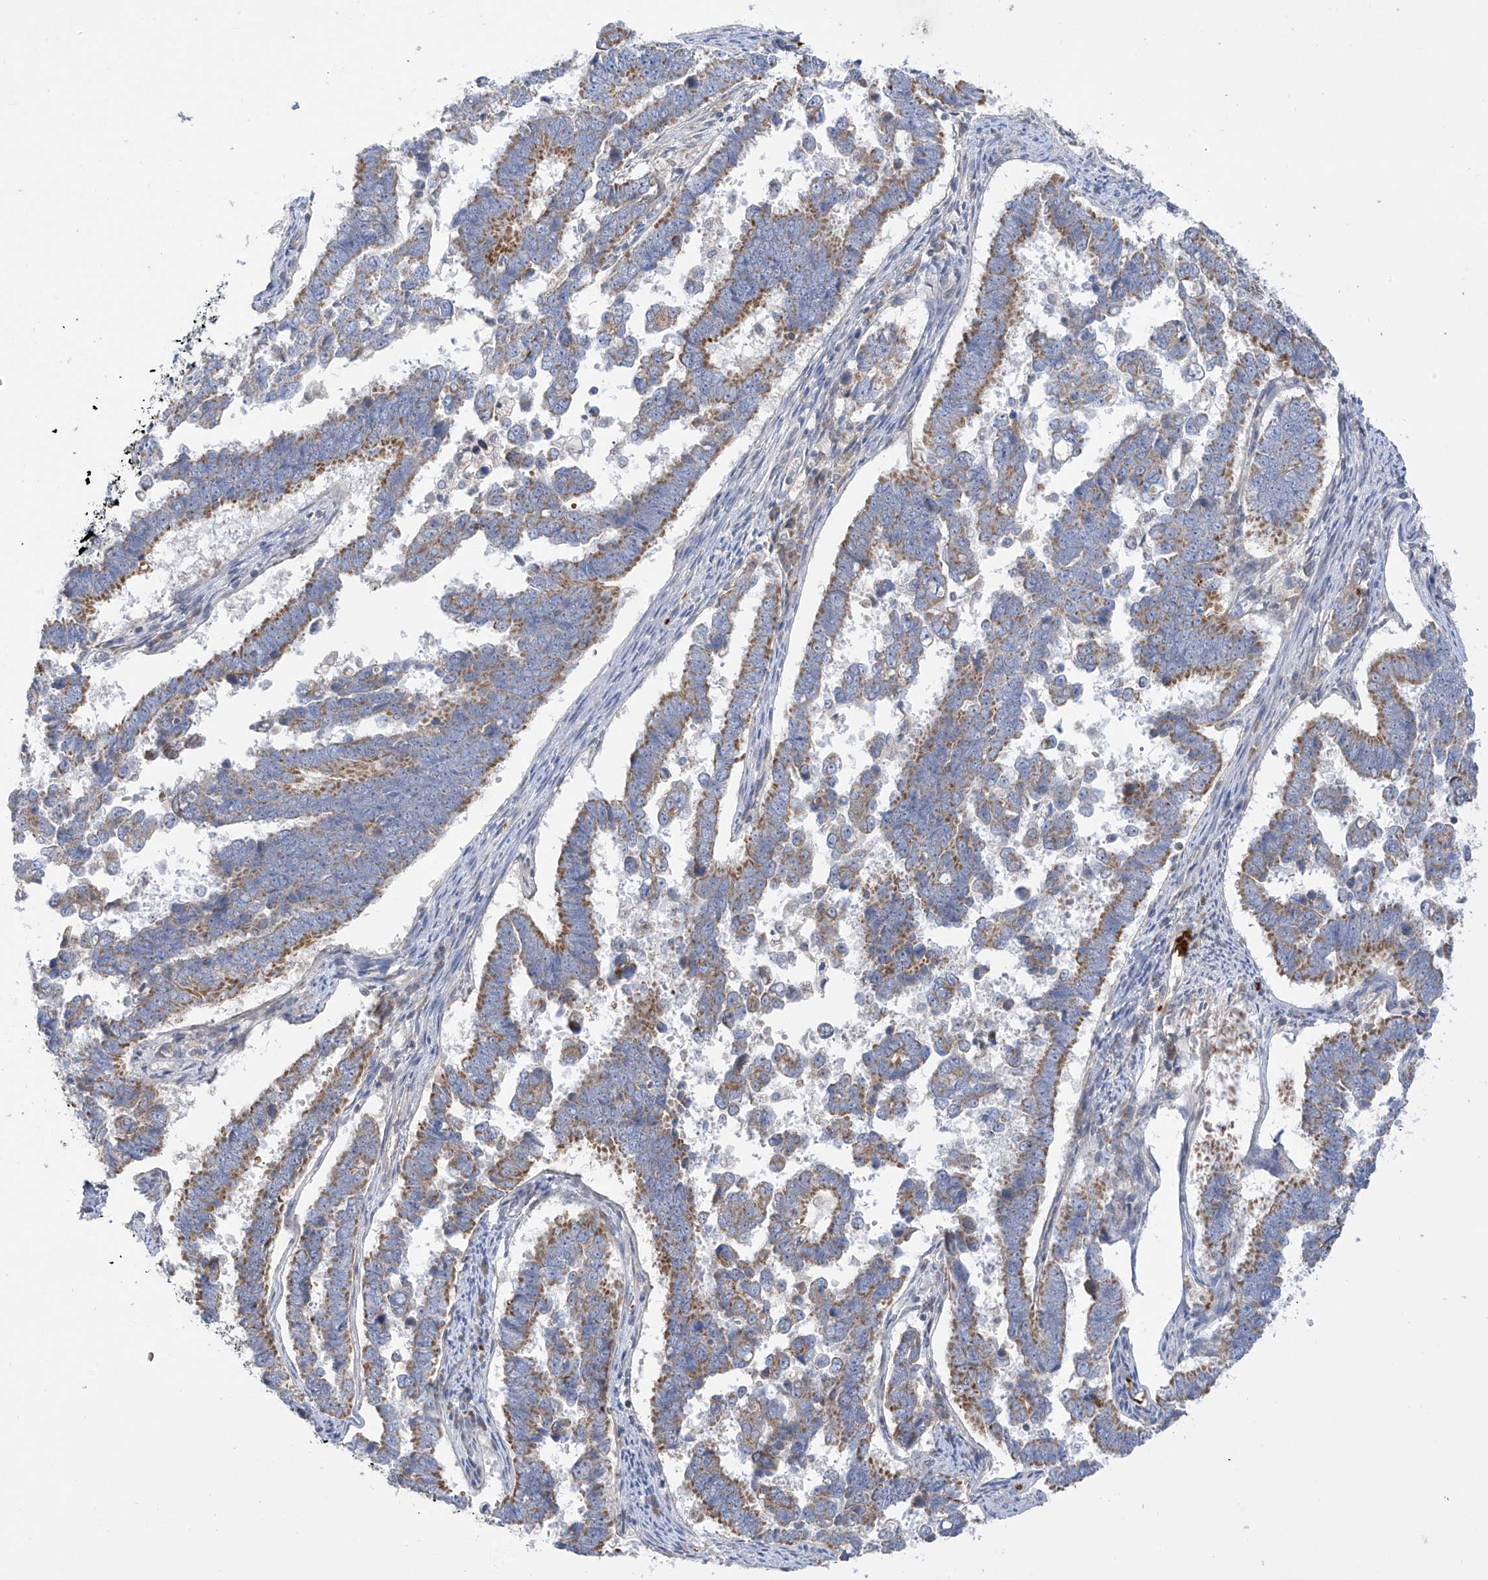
{"staining": {"intensity": "moderate", "quantity": "25%-75%", "location": "cytoplasmic/membranous"}, "tissue": "endometrial cancer", "cell_type": "Tumor cells", "image_type": "cancer", "snomed": [{"axis": "morphology", "description": "Adenocarcinoma, NOS"}, {"axis": "topography", "description": "Endometrium"}], "caption": "Immunohistochemical staining of human adenocarcinoma (endometrial) exhibits medium levels of moderate cytoplasmic/membranous protein positivity in approximately 25%-75% of tumor cells.", "gene": "METTL18", "patient": {"sex": "female", "age": 75}}